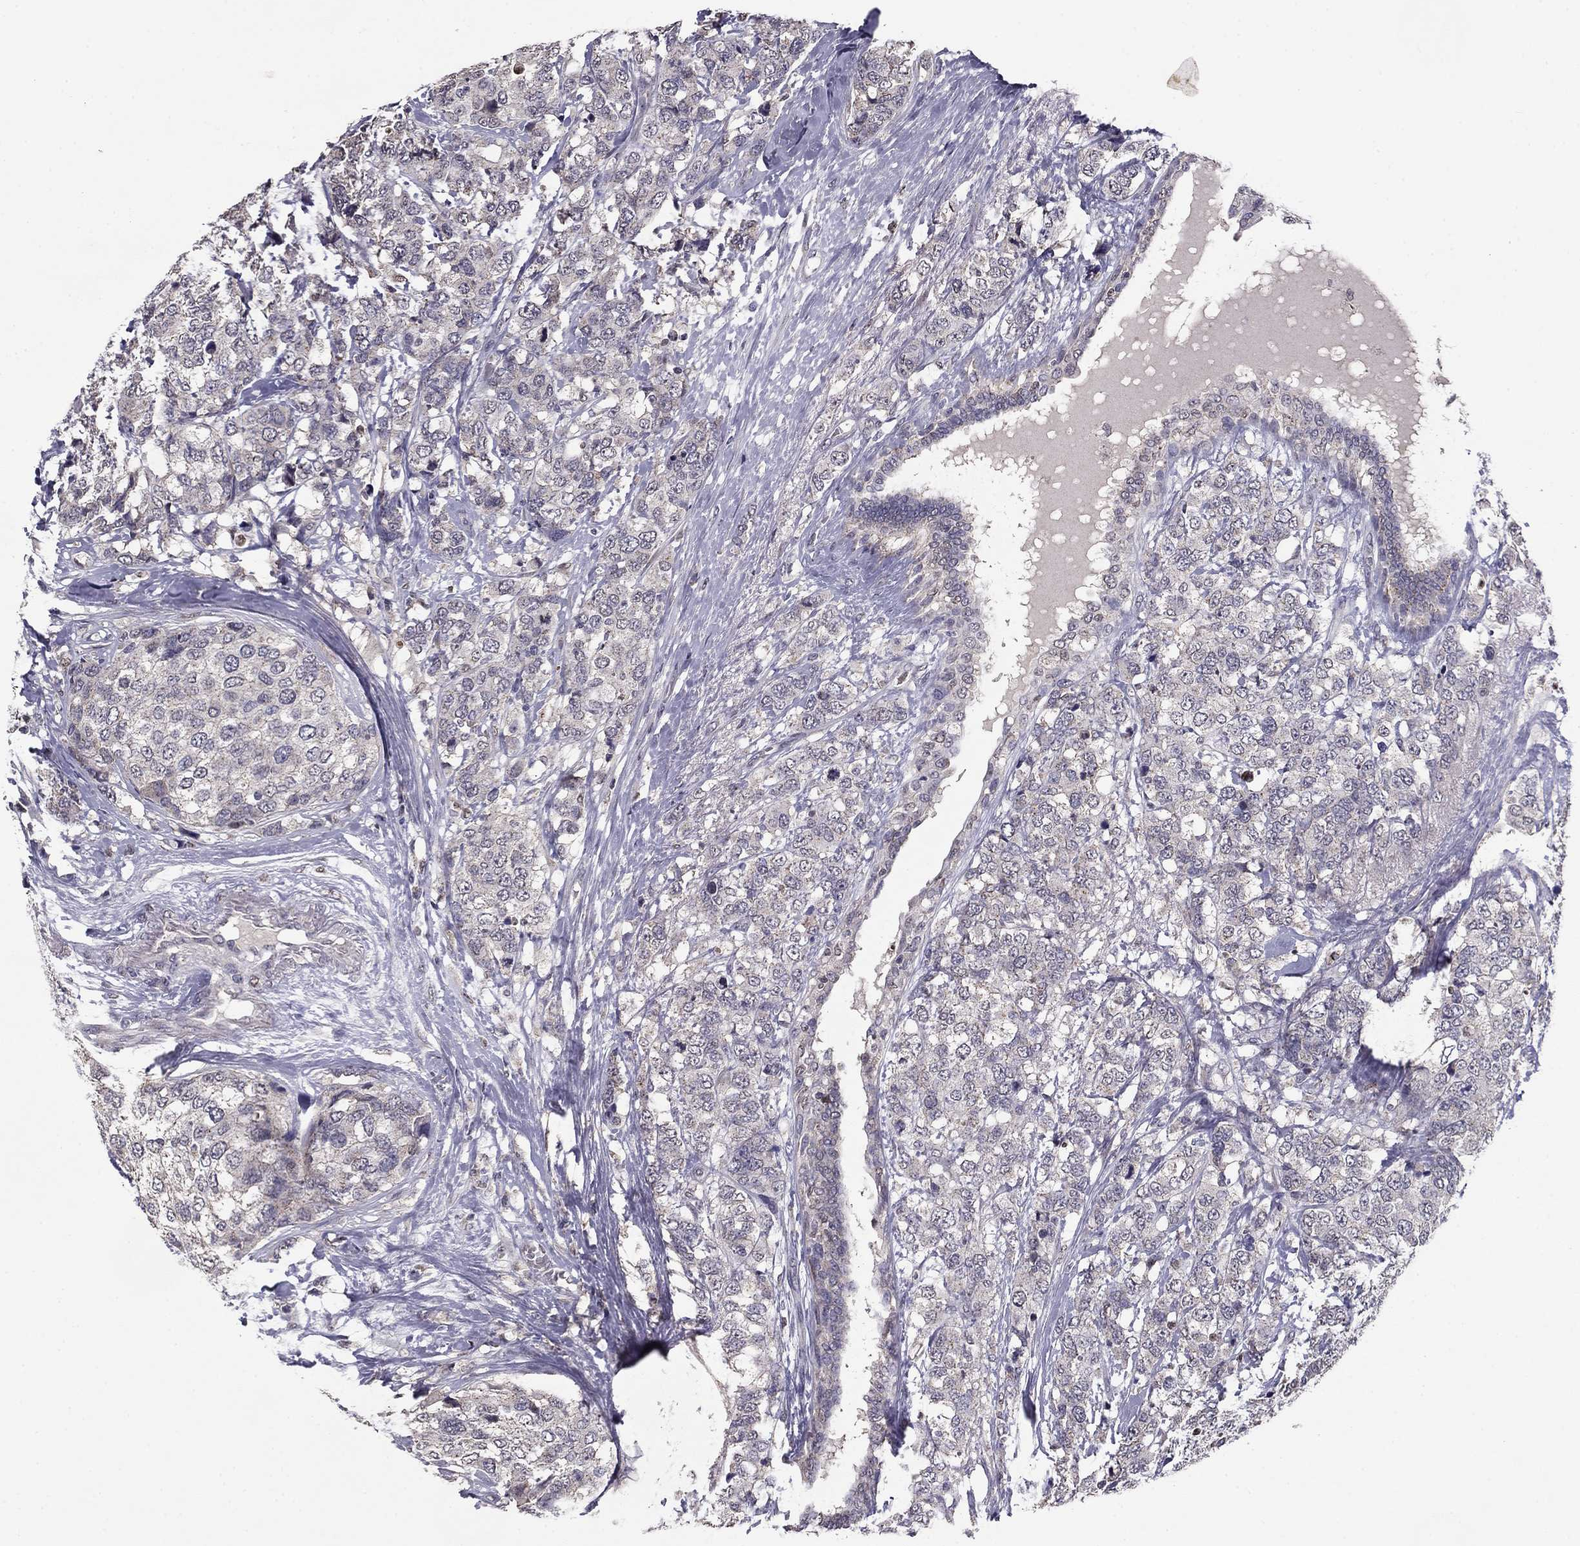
{"staining": {"intensity": "negative", "quantity": "none", "location": "none"}, "tissue": "breast cancer", "cell_type": "Tumor cells", "image_type": "cancer", "snomed": [{"axis": "morphology", "description": "Lobular carcinoma"}, {"axis": "topography", "description": "Breast"}], "caption": "Immunohistochemical staining of breast lobular carcinoma demonstrates no significant expression in tumor cells.", "gene": "HCN1", "patient": {"sex": "female", "age": 59}}